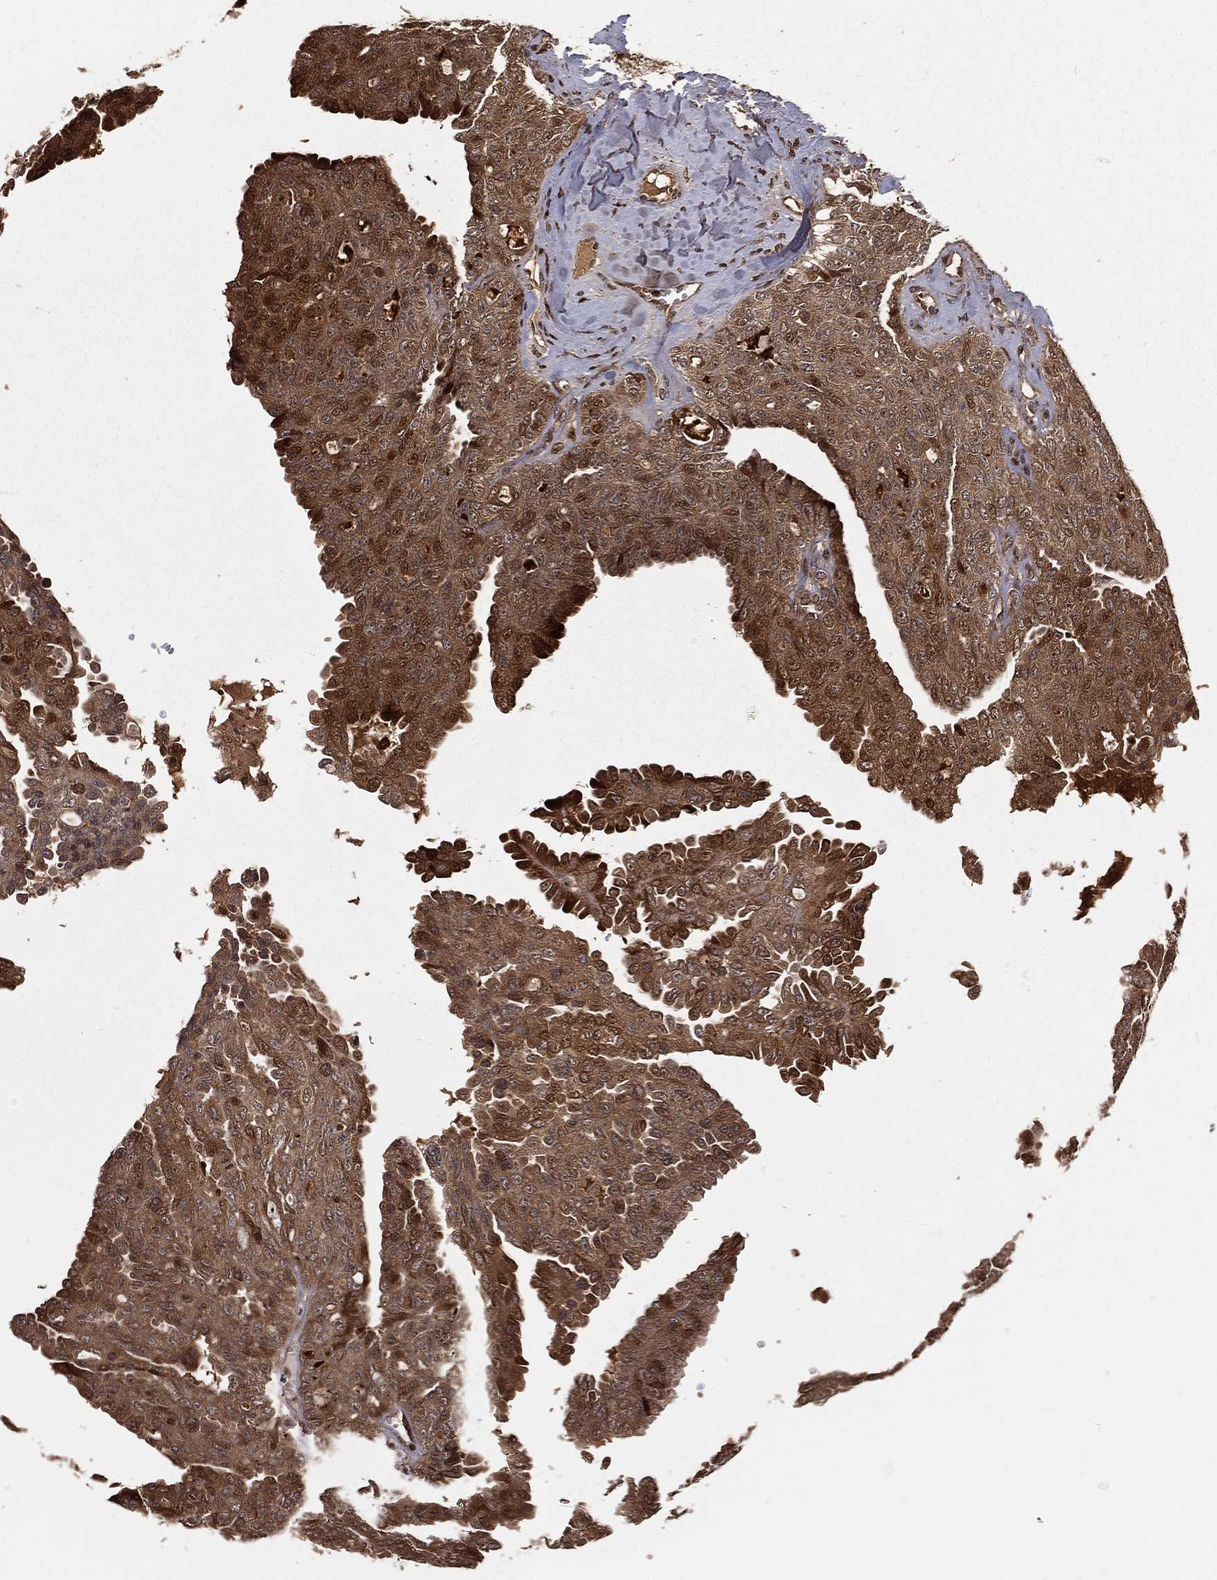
{"staining": {"intensity": "moderate", "quantity": ">75%", "location": "cytoplasmic/membranous"}, "tissue": "ovarian cancer", "cell_type": "Tumor cells", "image_type": "cancer", "snomed": [{"axis": "morphology", "description": "Cystadenocarcinoma, serous, NOS"}, {"axis": "topography", "description": "Ovary"}], "caption": "Ovarian cancer (serous cystadenocarcinoma) stained with DAB IHC demonstrates medium levels of moderate cytoplasmic/membranous expression in about >75% of tumor cells.", "gene": "MAPK1", "patient": {"sex": "female", "age": 71}}